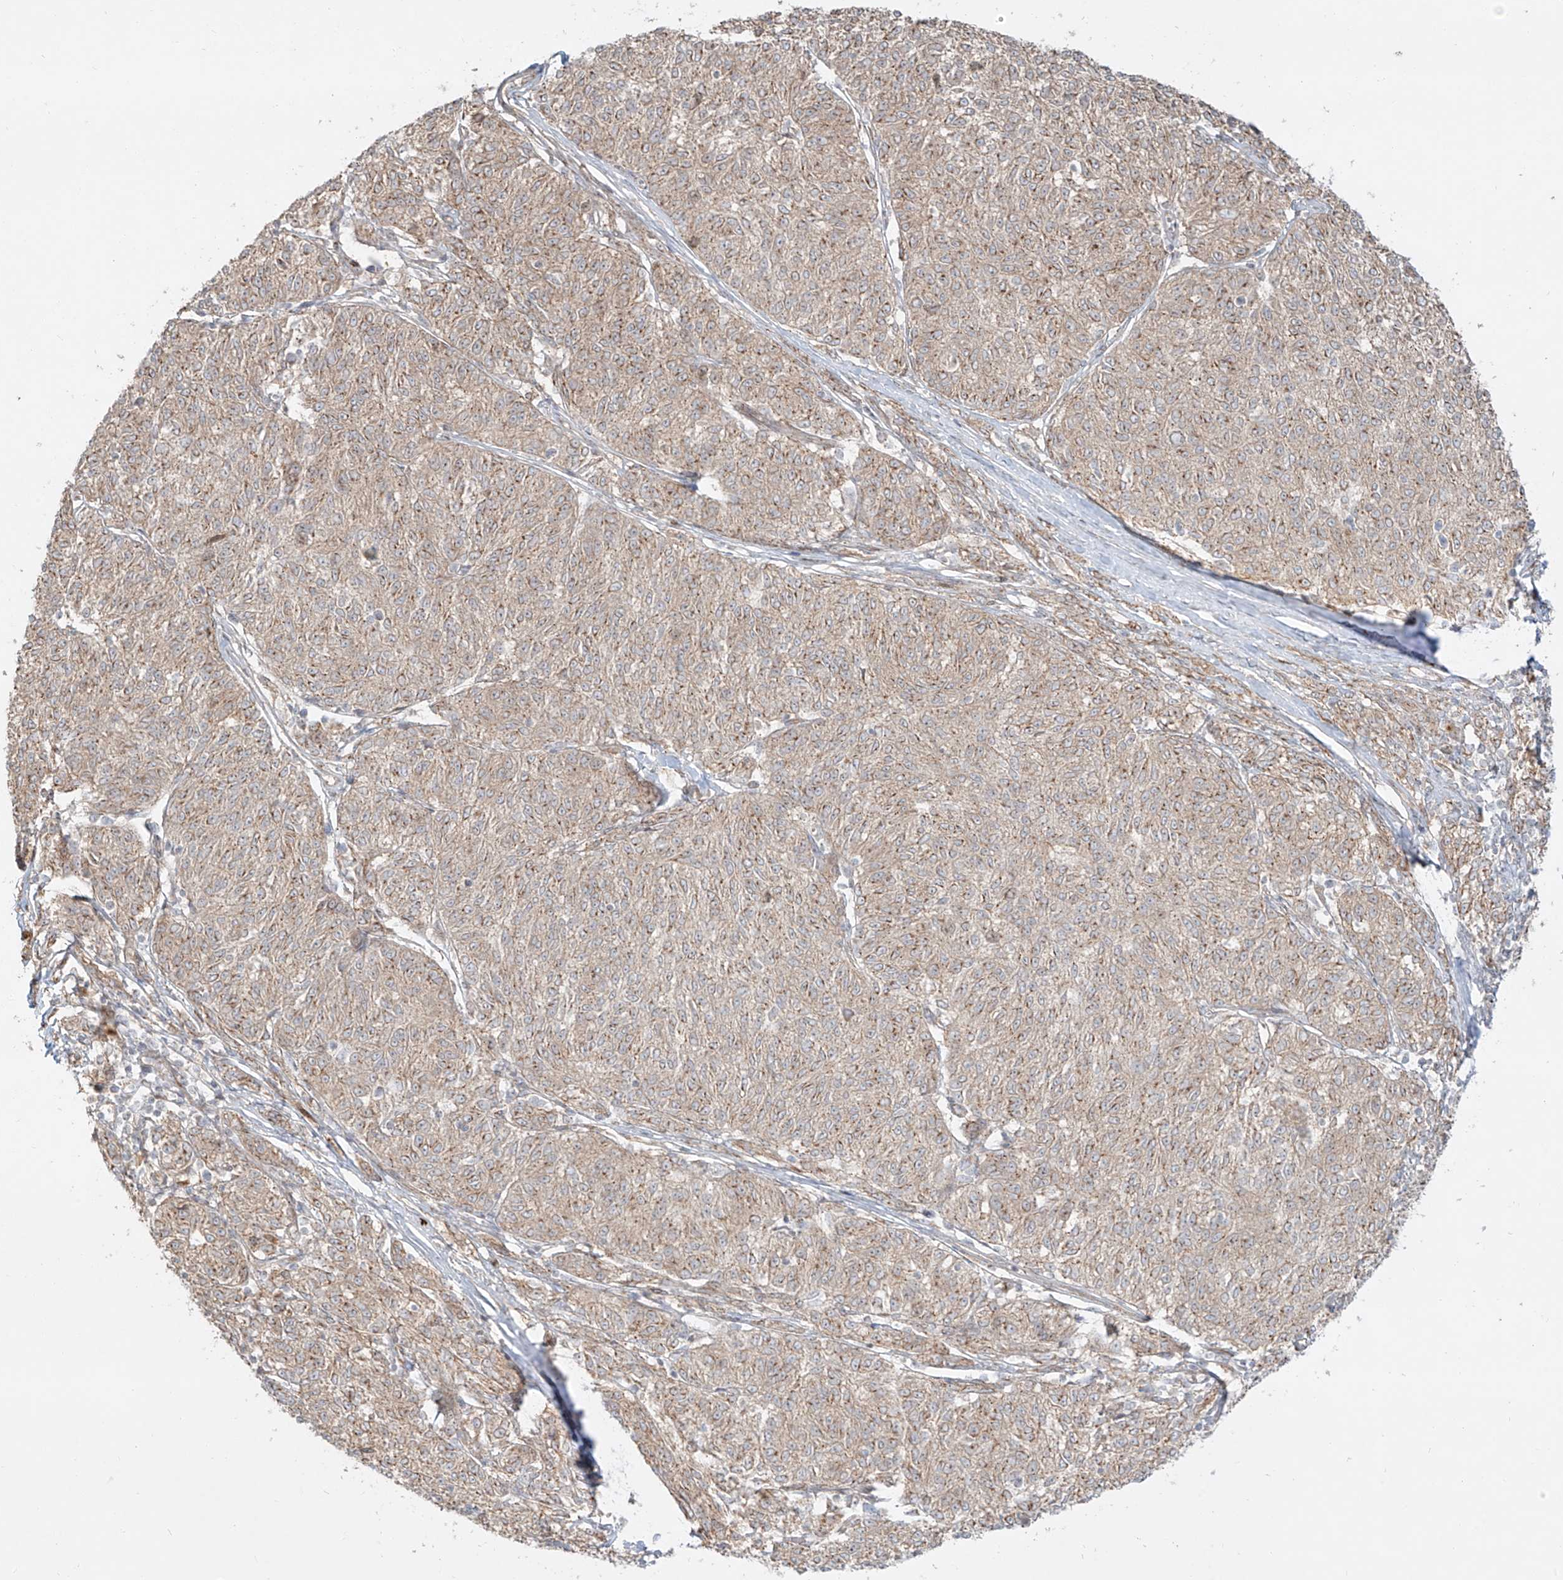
{"staining": {"intensity": "weak", "quantity": ">75%", "location": "cytoplasmic/membranous"}, "tissue": "melanoma", "cell_type": "Tumor cells", "image_type": "cancer", "snomed": [{"axis": "morphology", "description": "Malignant melanoma, NOS"}, {"axis": "topography", "description": "Skin"}], "caption": "Human melanoma stained with a protein marker exhibits weak staining in tumor cells.", "gene": "ZNF287", "patient": {"sex": "female", "age": 72}}